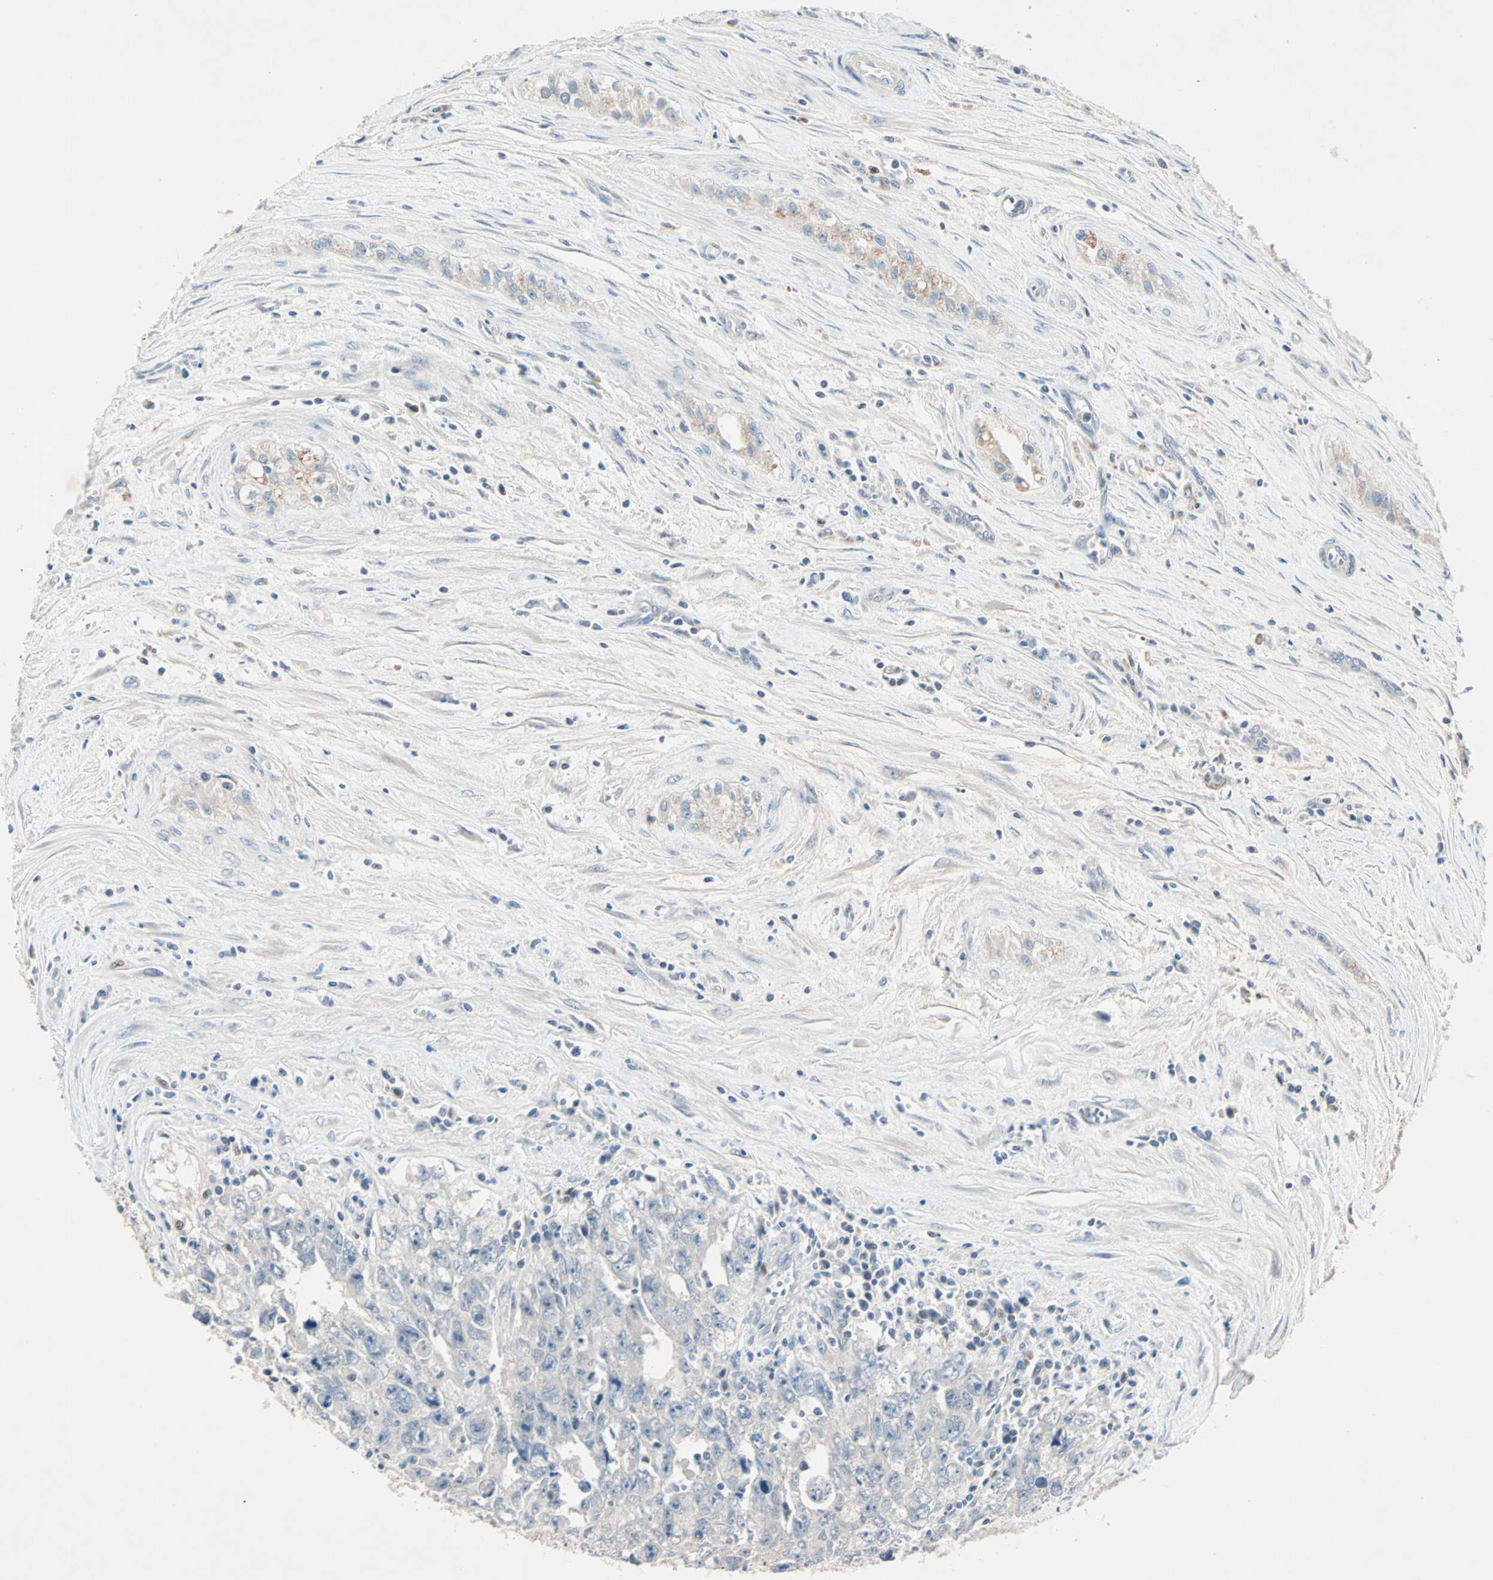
{"staining": {"intensity": "negative", "quantity": "none", "location": "none"}, "tissue": "testis cancer", "cell_type": "Tumor cells", "image_type": "cancer", "snomed": [{"axis": "morphology", "description": "Carcinoma, Embryonal, NOS"}, {"axis": "topography", "description": "Testis"}], "caption": "DAB (3,3'-diaminobenzidine) immunohistochemical staining of embryonal carcinoma (testis) exhibits no significant expression in tumor cells.", "gene": "CCNE2", "patient": {"sex": "male", "age": 28}}